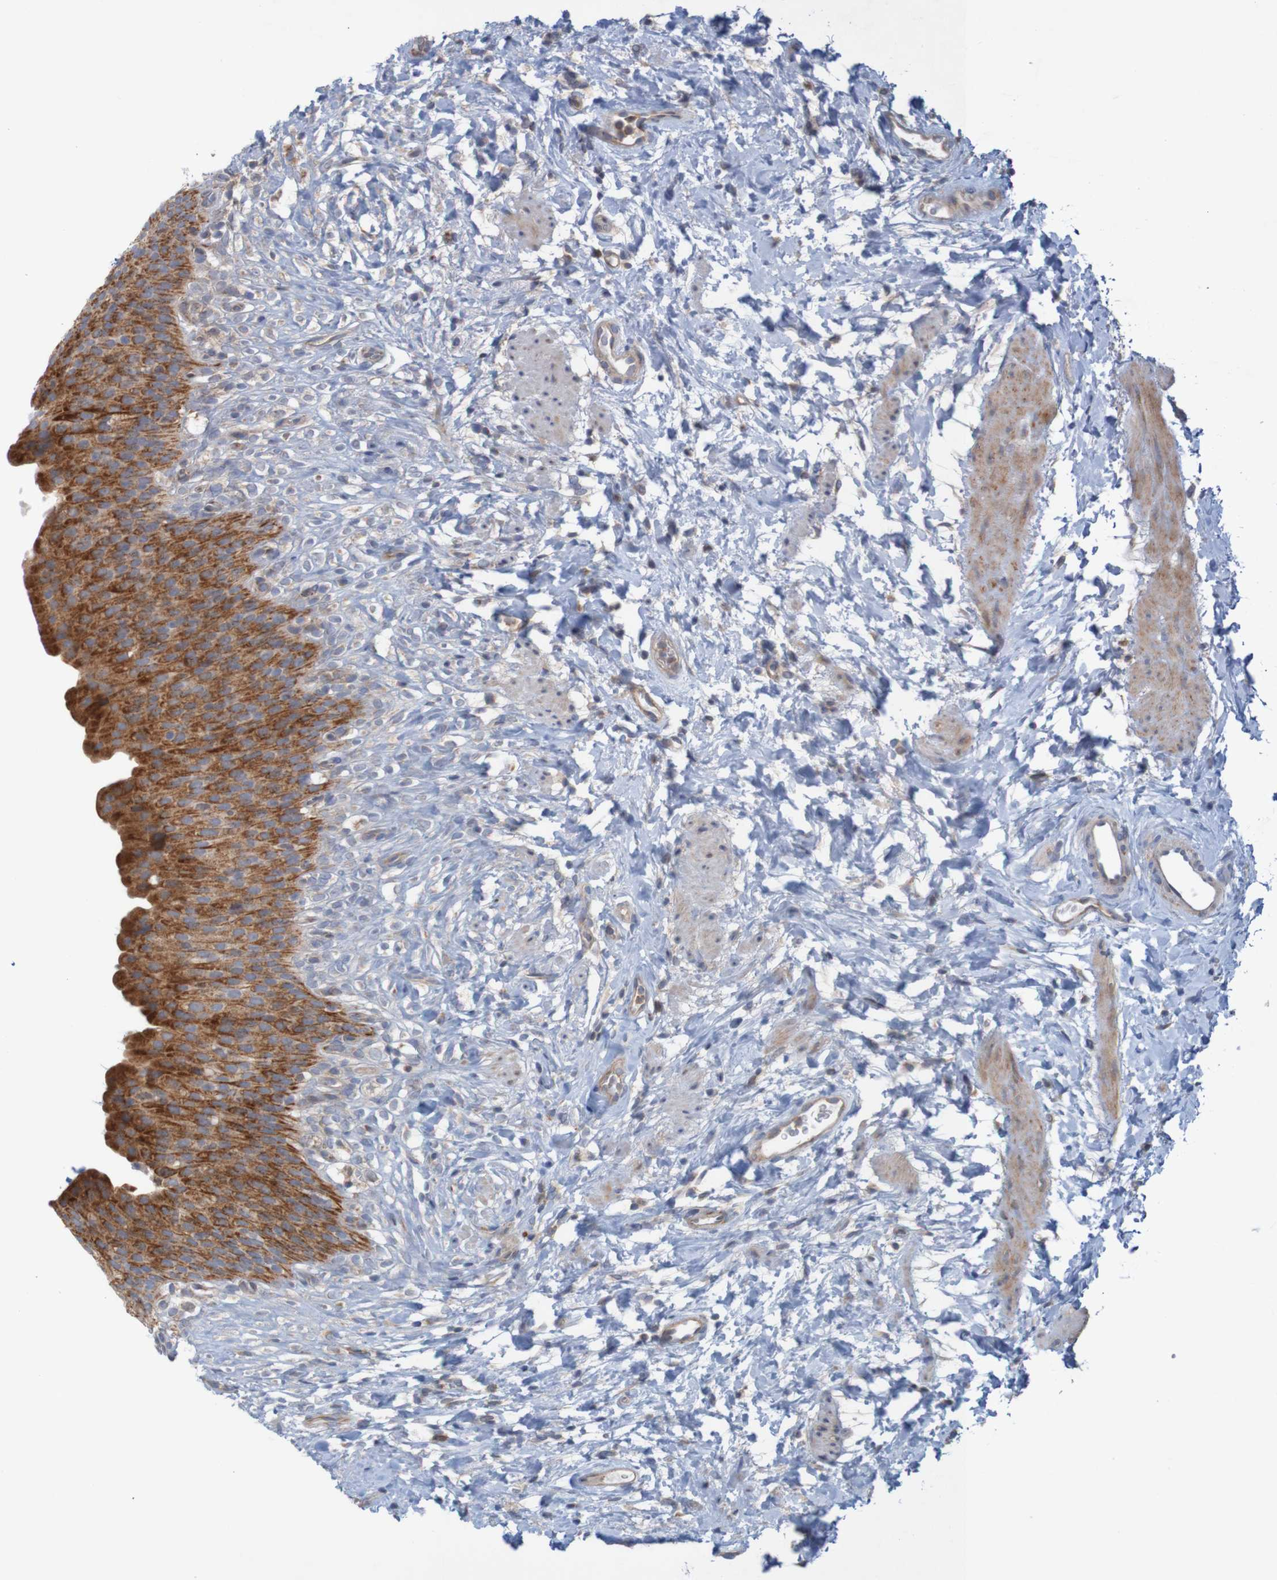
{"staining": {"intensity": "strong", "quantity": ">75%", "location": "cytoplasmic/membranous"}, "tissue": "urinary bladder", "cell_type": "Urothelial cells", "image_type": "normal", "snomed": [{"axis": "morphology", "description": "Normal tissue, NOS"}, {"axis": "topography", "description": "Urinary bladder"}], "caption": "Protein staining reveals strong cytoplasmic/membranous expression in about >75% of urothelial cells in benign urinary bladder. Using DAB (brown) and hematoxylin (blue) stains, captured at high magnification using brightfield microscopy.", "gene": "NAV2", "patient": {"sex": "female", "age": 79}}